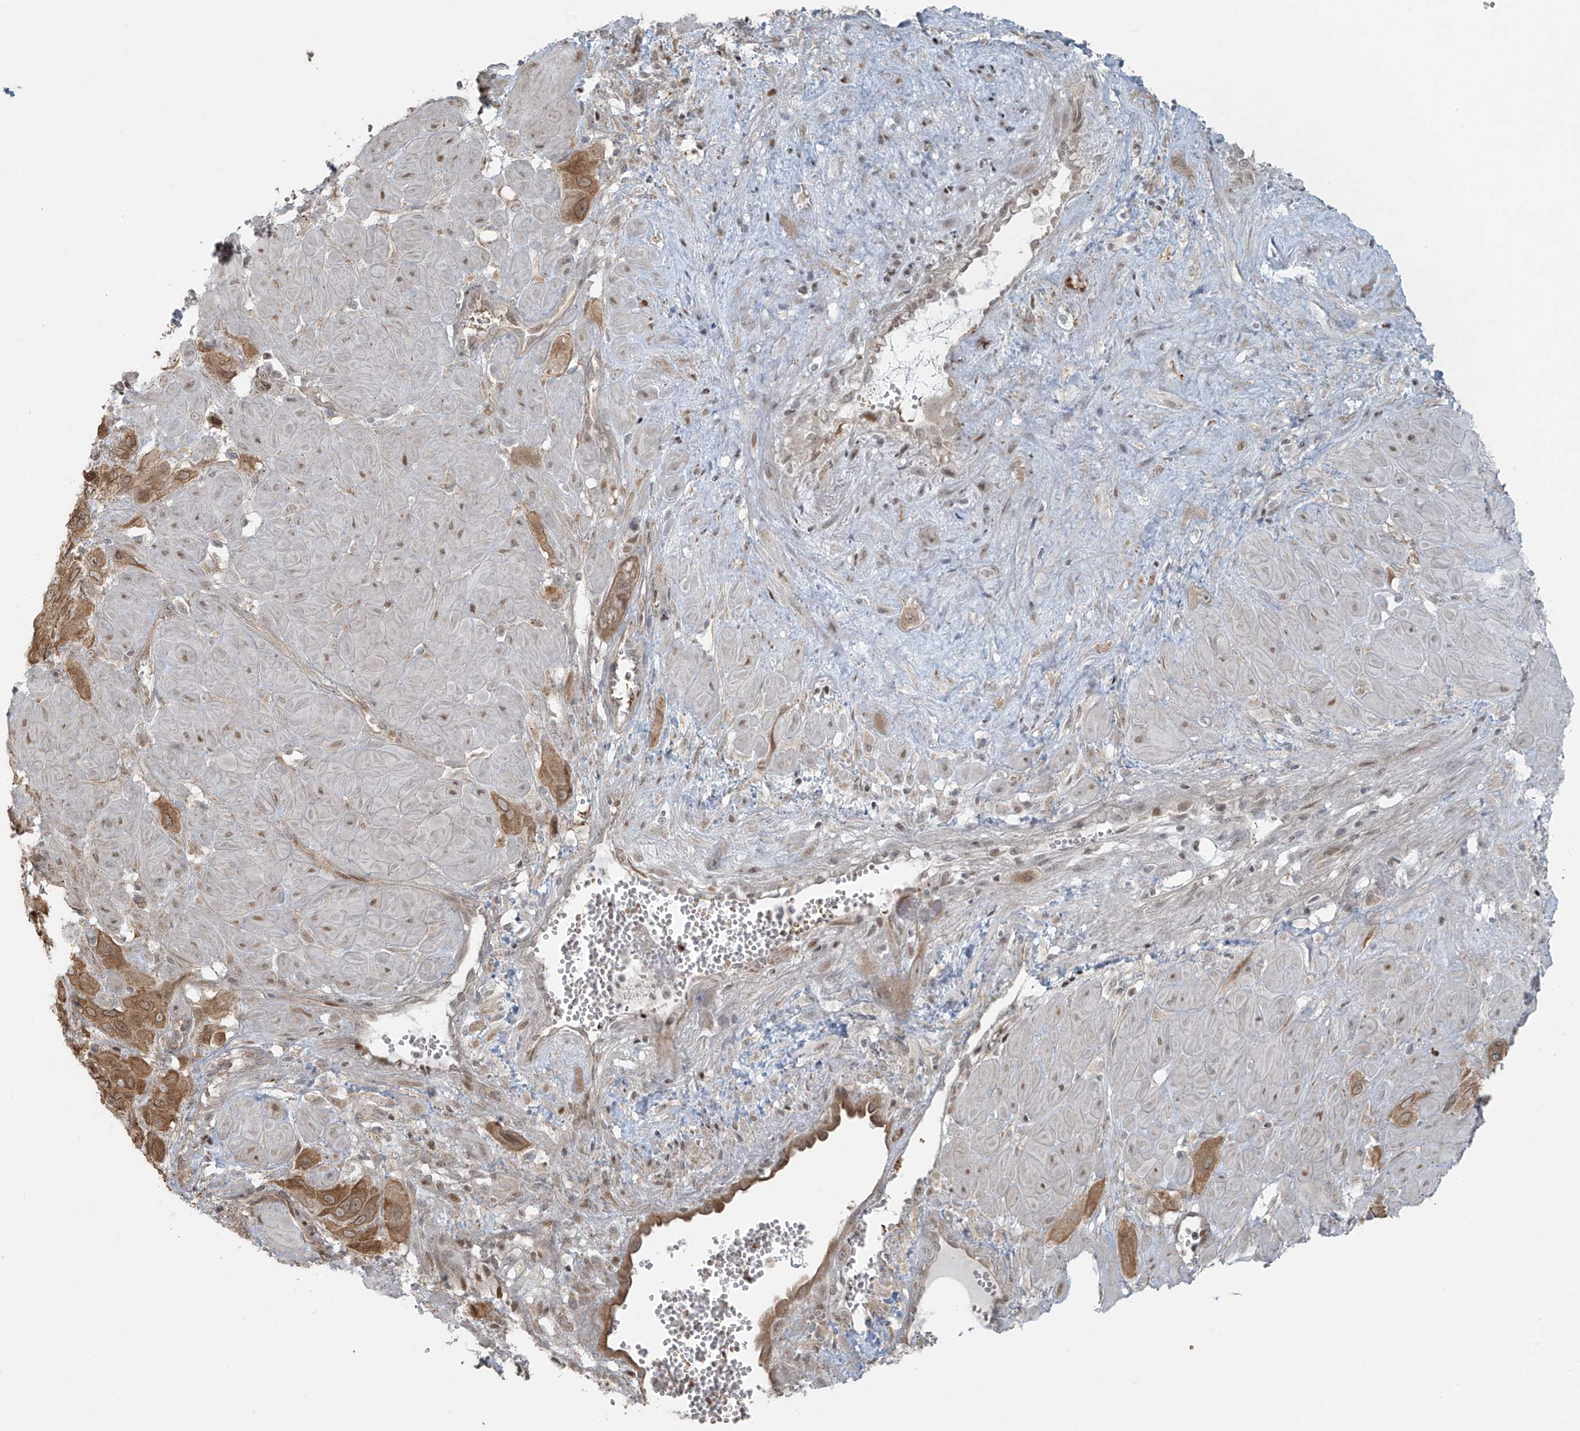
{"staining": {"intensity": "moderate", "quantity": "<25%", "location": "cytoplasmic/membranous"}, "tissue": "cervical cancer", "cell_type": "Tumor cells", "image_type": "cancer", "snomed": [{"axis": "morphology", "description": "Squamous cell carcinoma, NOS"}, {"axis": "topography", "description": "Cervix"}], "caption": "DAB (3,3'-diaminobenzidine) immunohistochemical staining of human cervical squamous cell carcinoma reveals moderate cytoplasmic/membranous protein positivity in about <25% of tumor cells. The staining is performed using DAB (3,3'-diaminobenzidine) brown chromogen to label protein expression. The nuclei are counter-stained blue using hematoxylin.", "gene": "TTC22", "patient": {"sex": "female", "age": 34}}